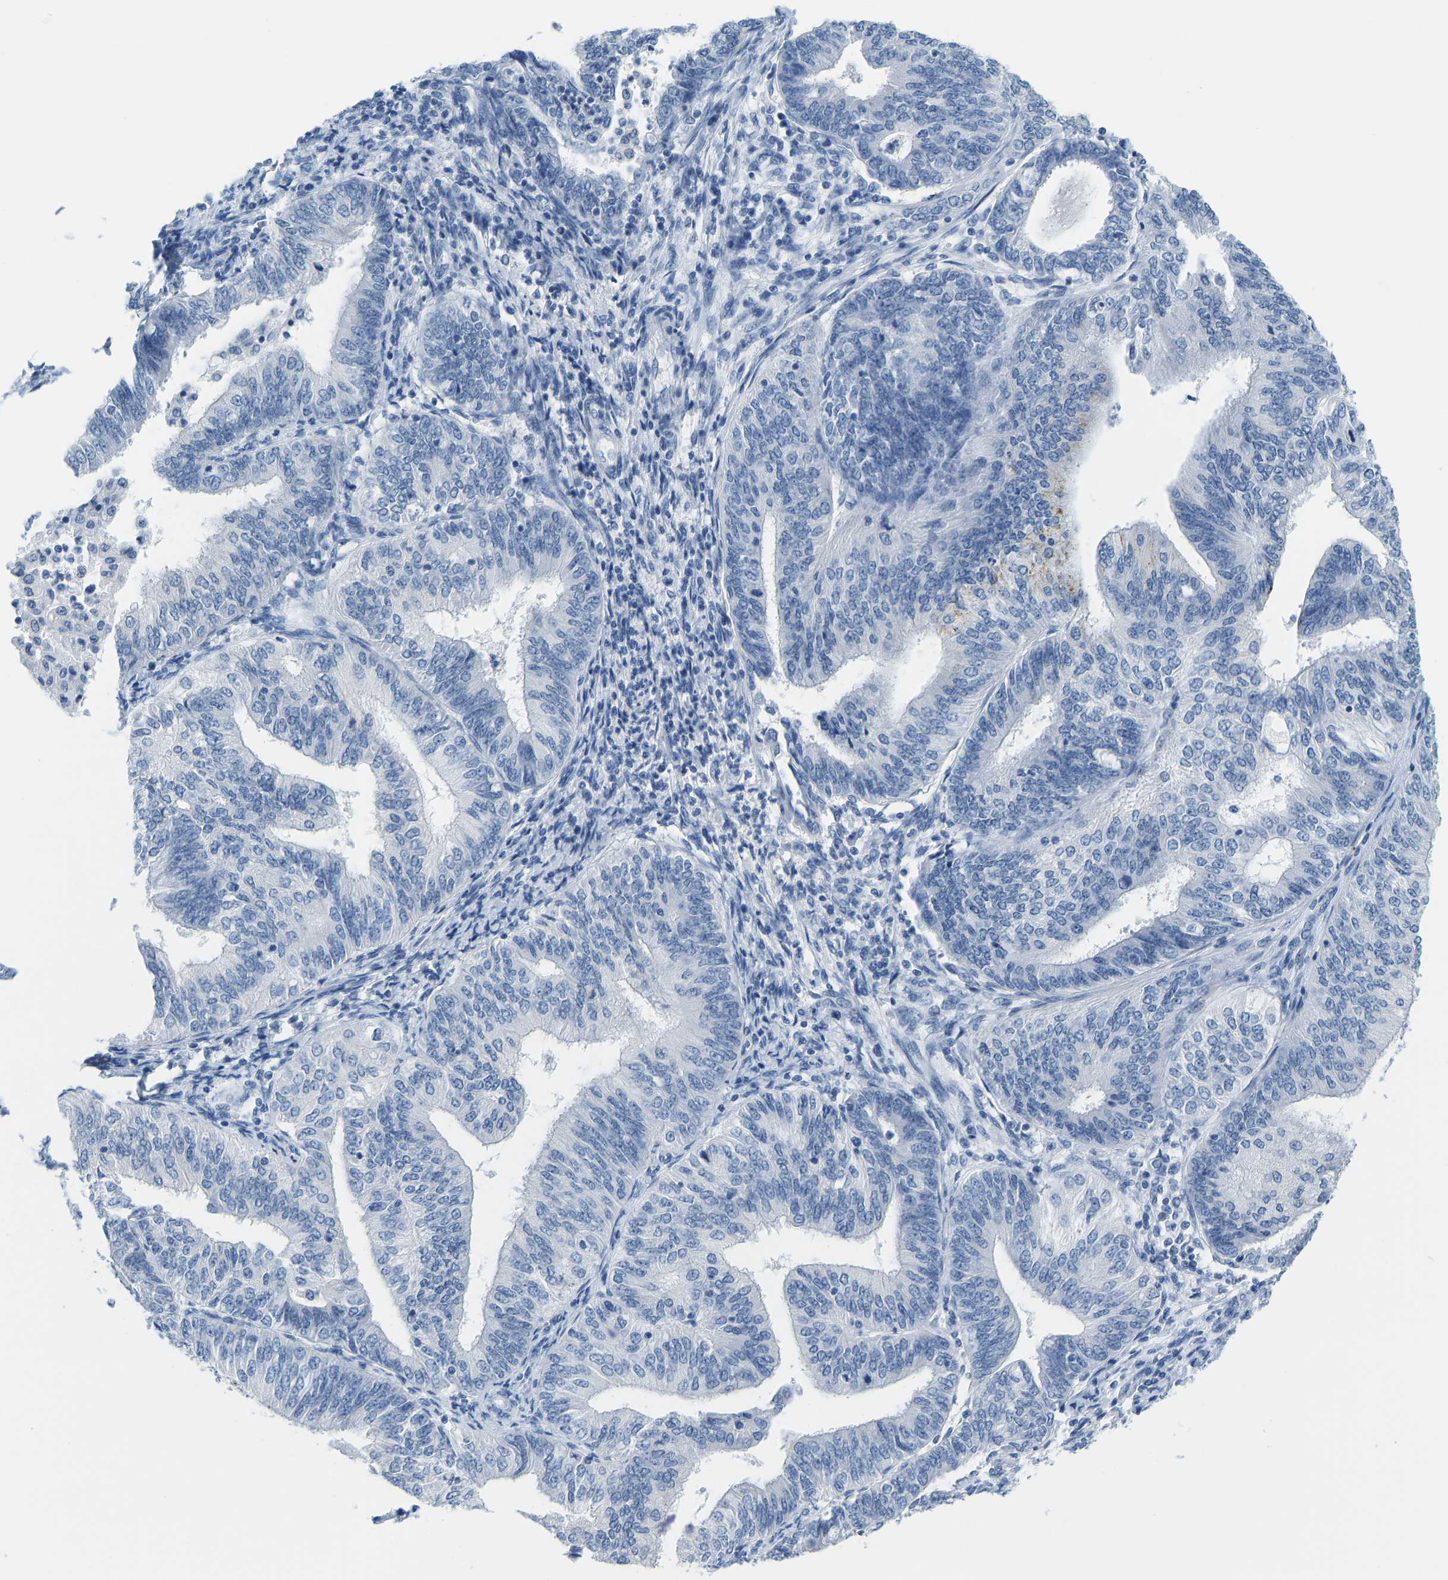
{"staining": {"intensity": "negative", "quantity": "none", "location": "none"}, "tissue": "endometrial cancer", "cell_type": "Tumor cells", "image_type": "cancer", "snomed": [{"axis": "morphology", "description": "Adenocarcinoma, NOS"}, {"axis": "topography", "description": "Endometrium"}], "caption": "Adenocarcinoma (endometrial) was stained to show a protein in brown. There is no significant staining in tumor cells.", "gene": "SERPINB3", "patient": {"sex": "female", "age": 58}}